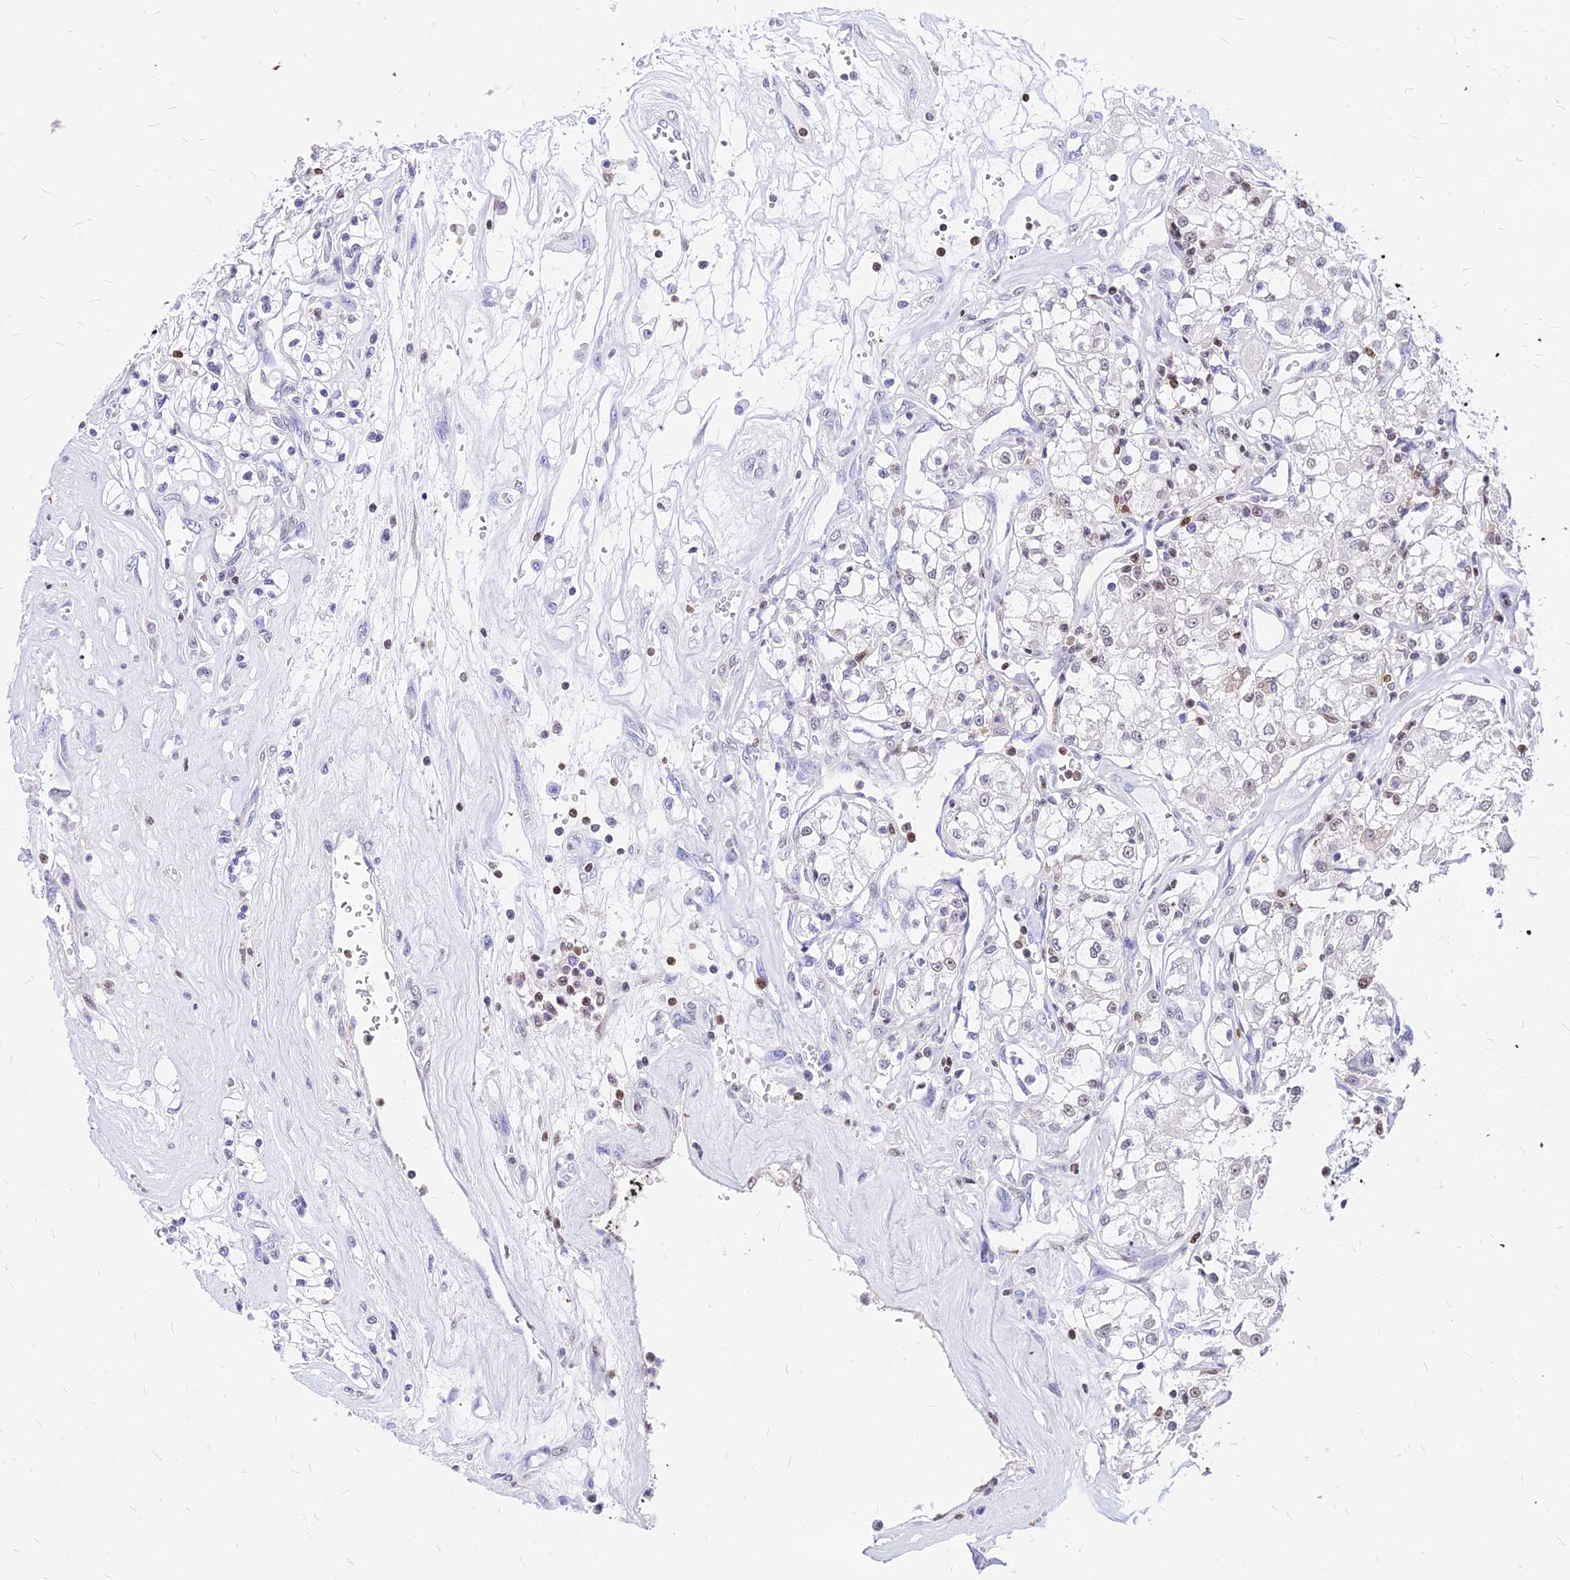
{"staining": {"intensity": "negative", "quantity": "none", "location": "none"}, "tissue": "renal cancer", "cell_type": "Tumor cells", "image_type": "cancer", "snomed": [{"axis": "morphology", "description": "Adenocarcinoma, NOS"}, {"axis": "topography", "description": "Kidney"}], "caption": "High magnification brightfield microscopy of renal cancer (adenocarcinoma) stained with DAB (brown) and counterstained with hematoxylin (blue): tumor cells show no significant staining.", "gene": "PAXX", "patient": {"sex": "female", "age": 59}}